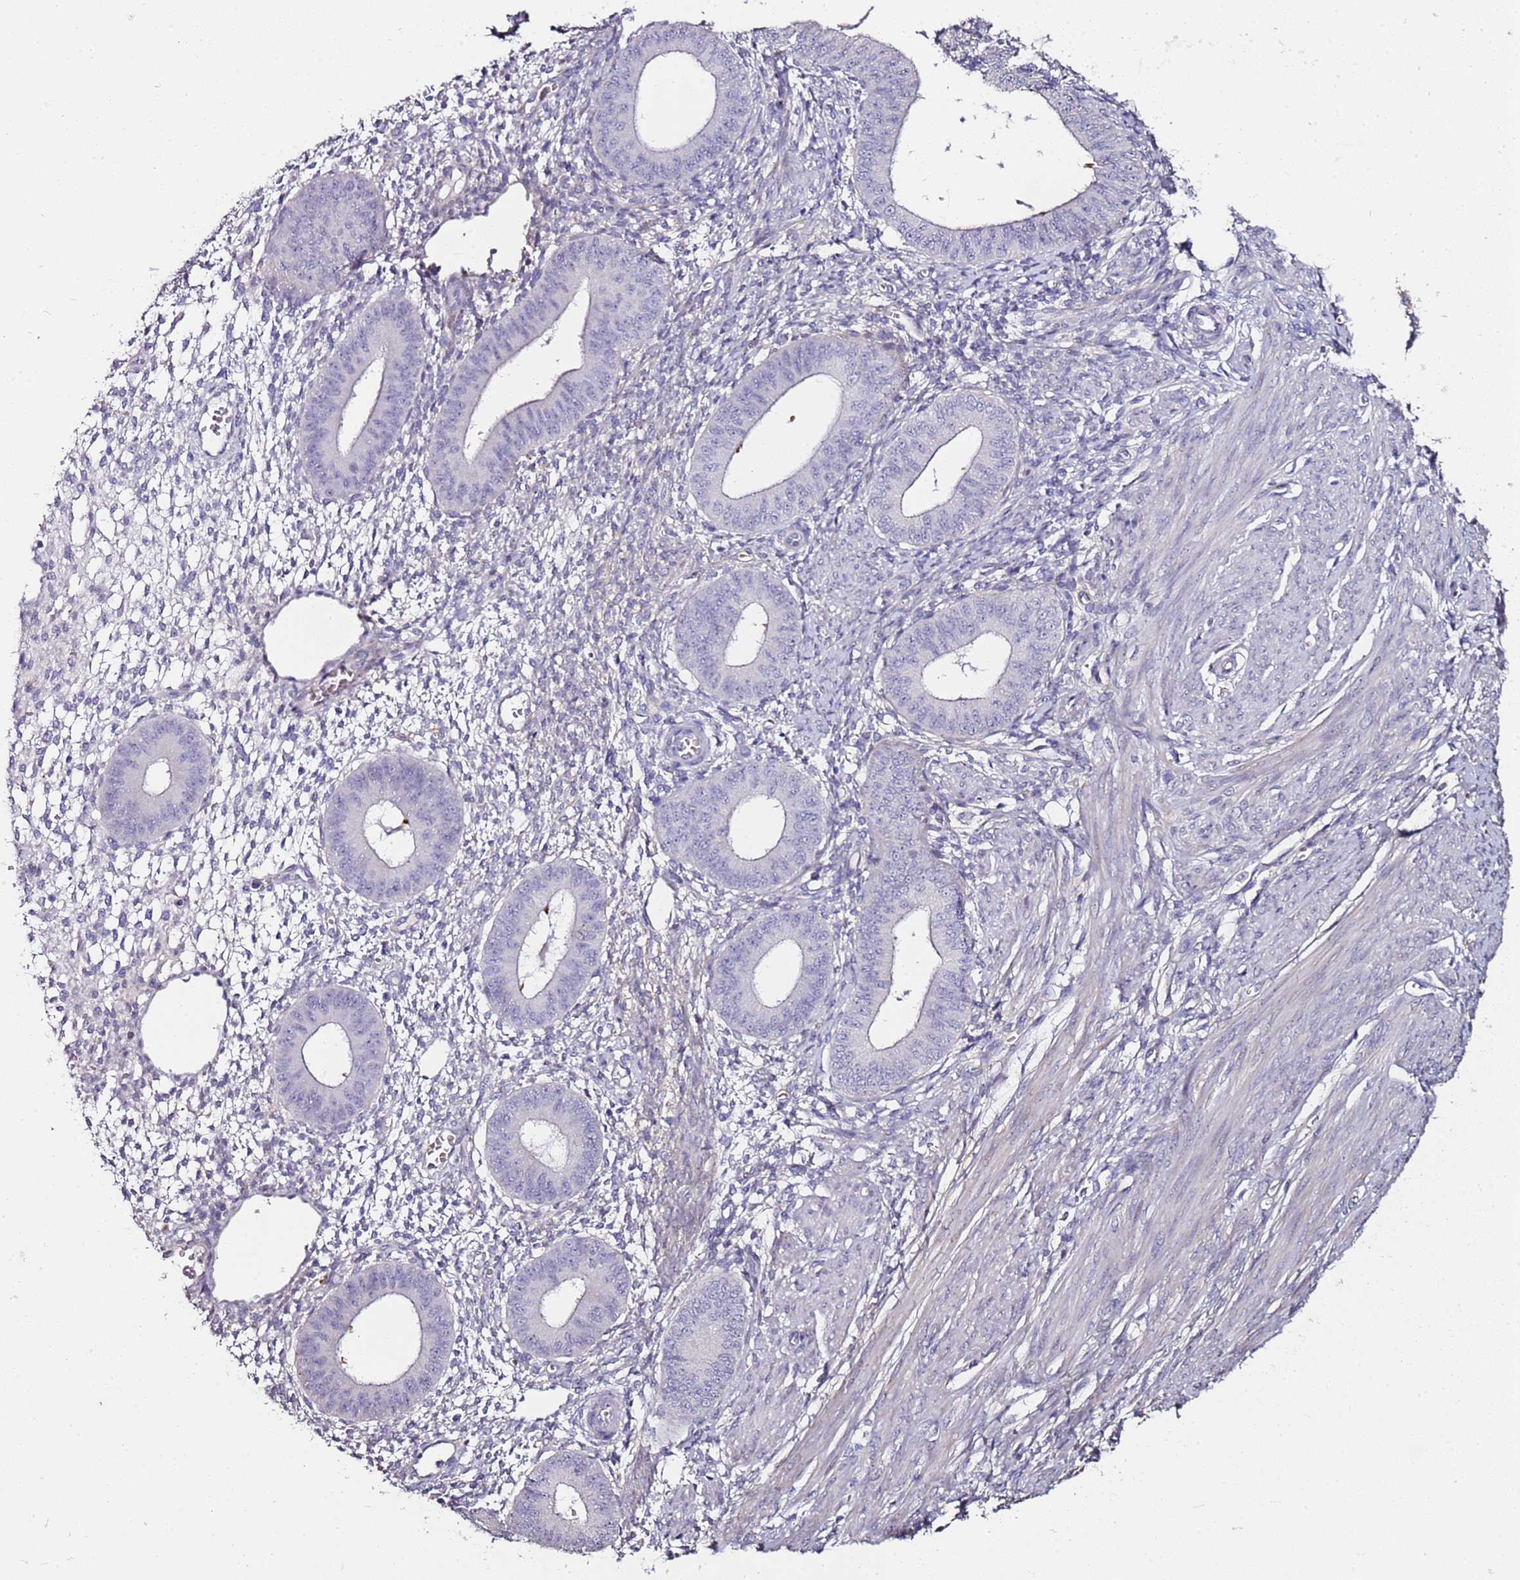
{"staining": {"intensity": "negative", "quantity": "none", "location": "none"}, "tissue": "endometrium", "cell_type": "Cells in endometrial stroma", "image_type": "normal", "snomed": [{"axis": "morphology", "description": "Normal tissue, NOS"}, {"axis": "topography", "description": "Endometrium"}], "caption": "IHC photomicrograph of unremarkable human endometrium stained for a protein (brown), which exhibits no staining in cells in endometrial stroma.", "gene": "C3orf80", "patient": {"sex": "female", "age": 49}}